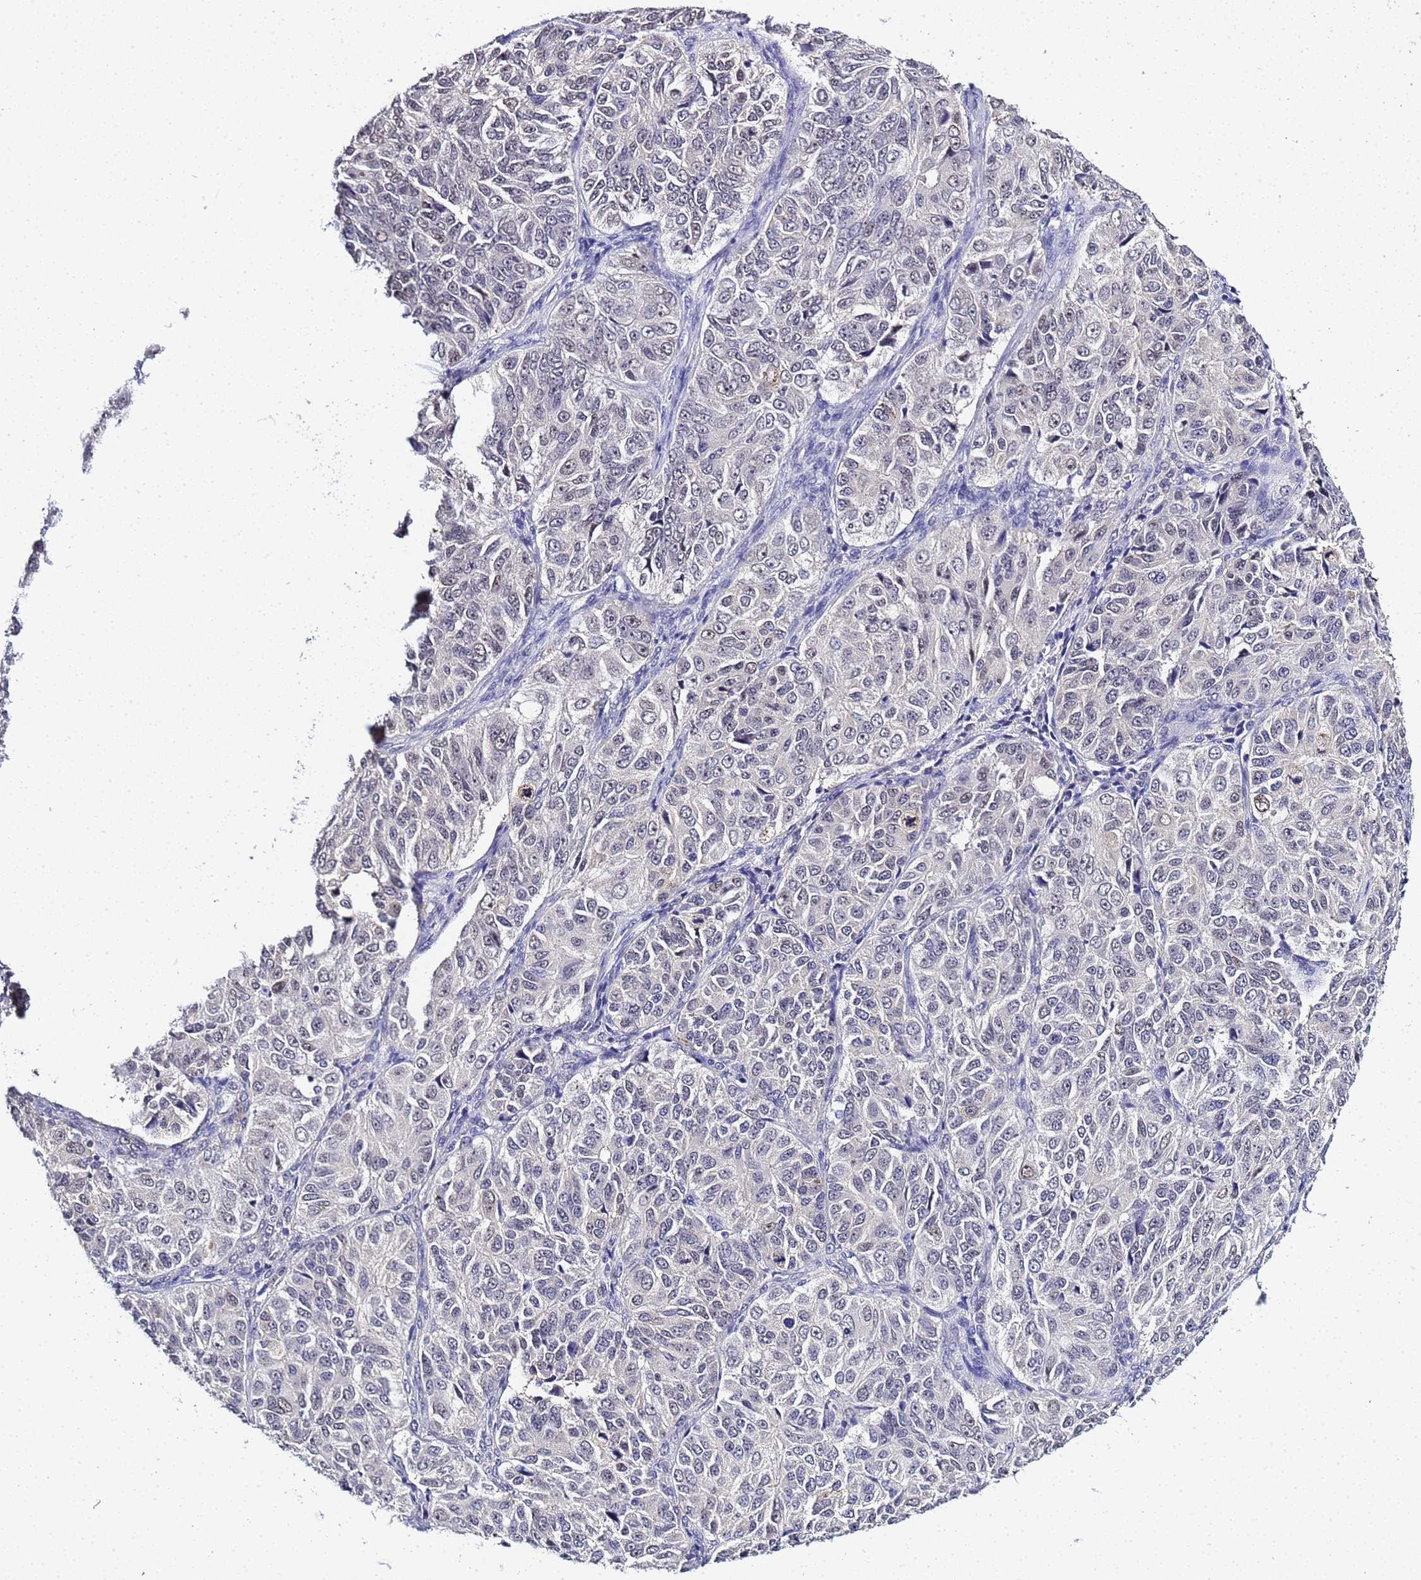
{"staining": {"intensity": "weak", "quantity": "<25%", "location": "nuclear"}, "tissue": "ovarian cancer", "cell_type": "Tumor cells", "image_type": "cancer", "snomed": [{"axis": "morphology", "description": "Carcinoma, endometroid"}, {"axis": "topography", "description": "Ovary"}], "caption": "The immunohistochemistry (IHC) photomicrograph has no significant staining in tumor cells of ovarian endometroid carcinoma tissue.", "gene": "ACTL6B", "patient": {"sex": "female", "age": 51}}